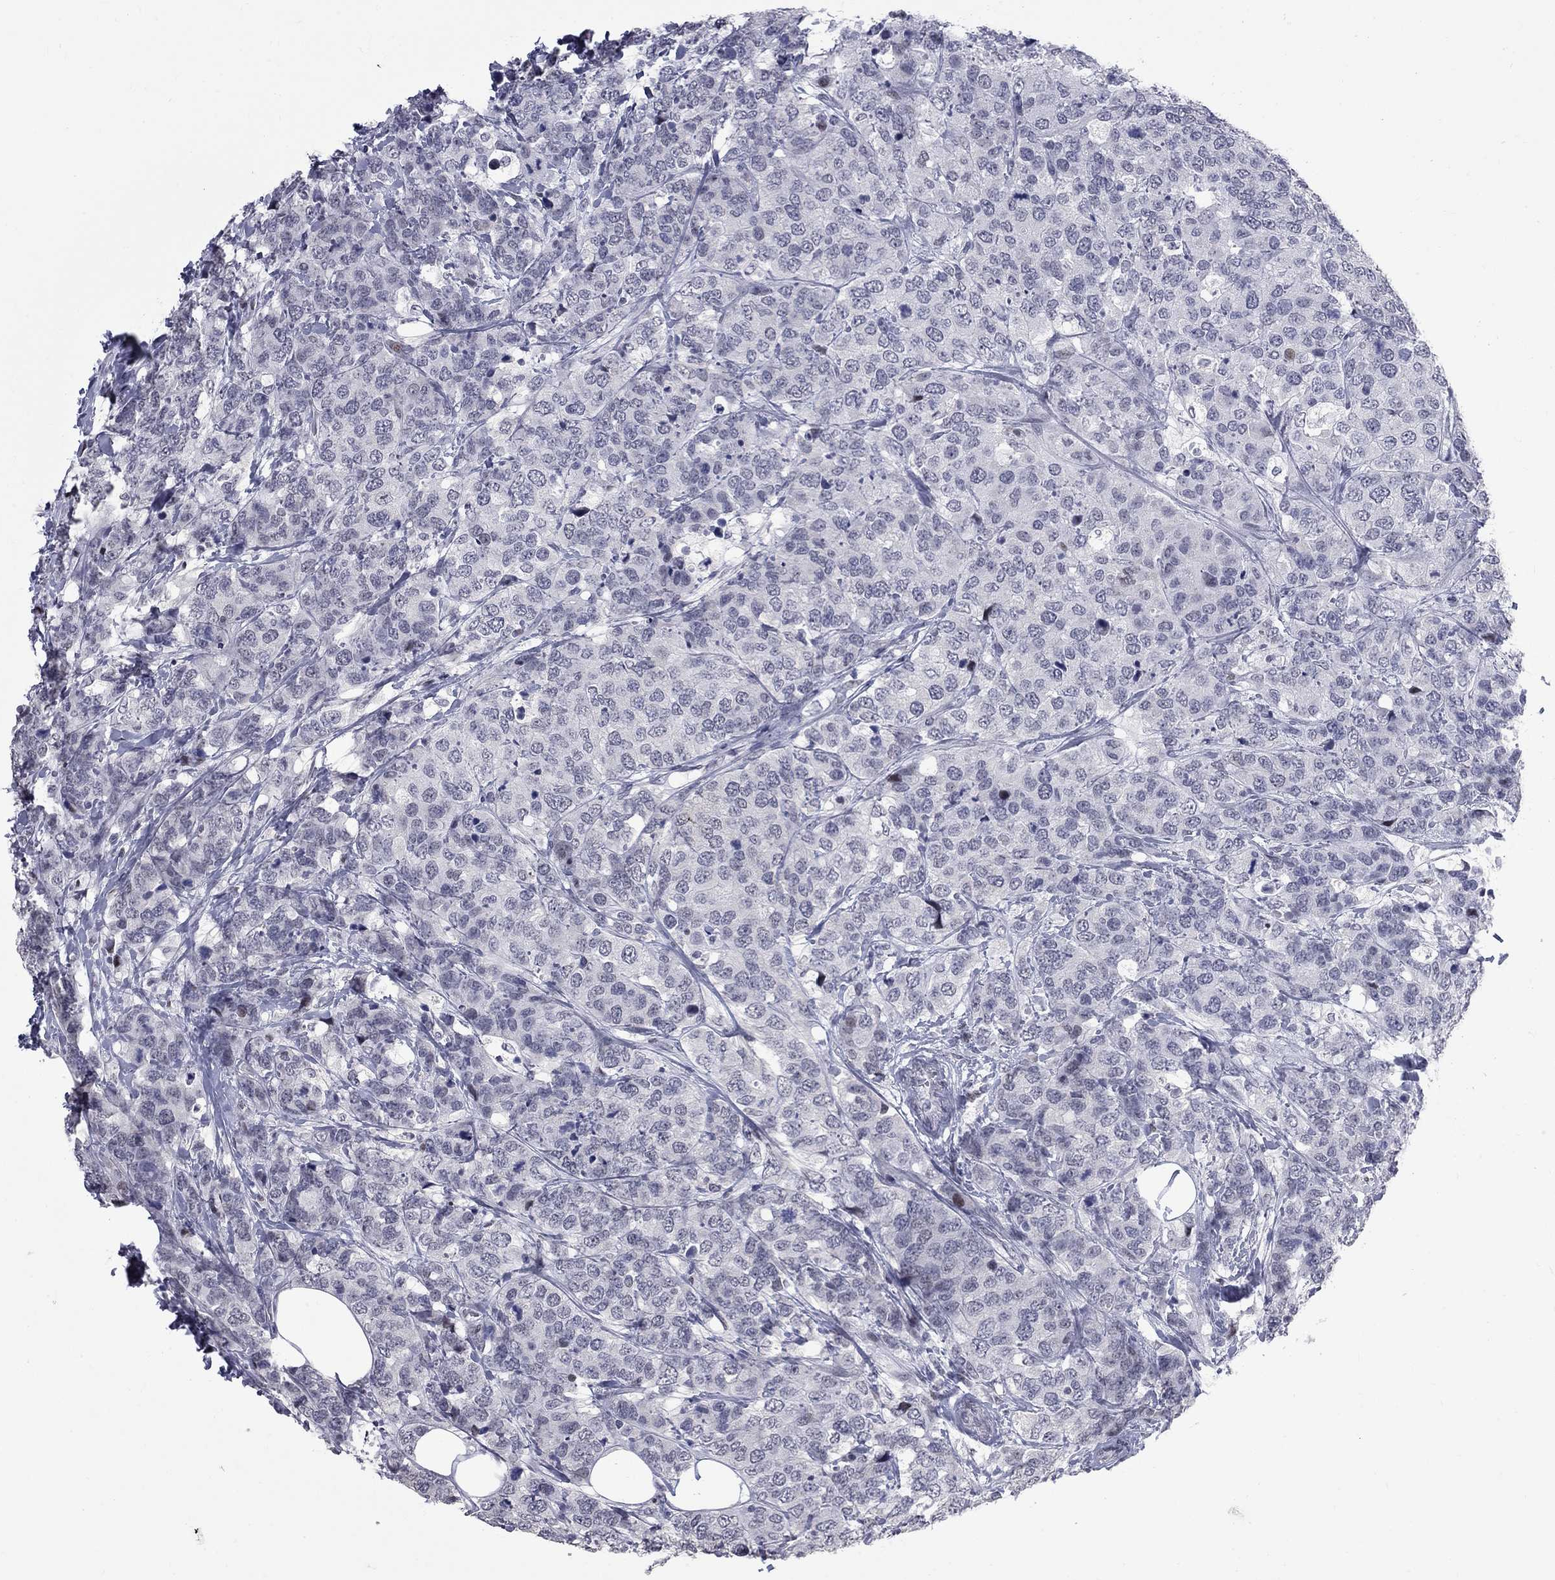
{"staining": {"intensity": "negative", "quantity": "none", "location": "none"}, "tissue": "breast cancer", "cell_type": "Tumor cells", "image_type": "cancer", "snomed": [{"axis": "morphology", "description": "Lobular carcinoma"}, {"axis": "topography", "description": "Breast"}], "caption": "The micrograph shows no staining of tumor cells in breast cancer.", "gene": "ZNF154", "patient": {"sex": "female", "age": 59}}